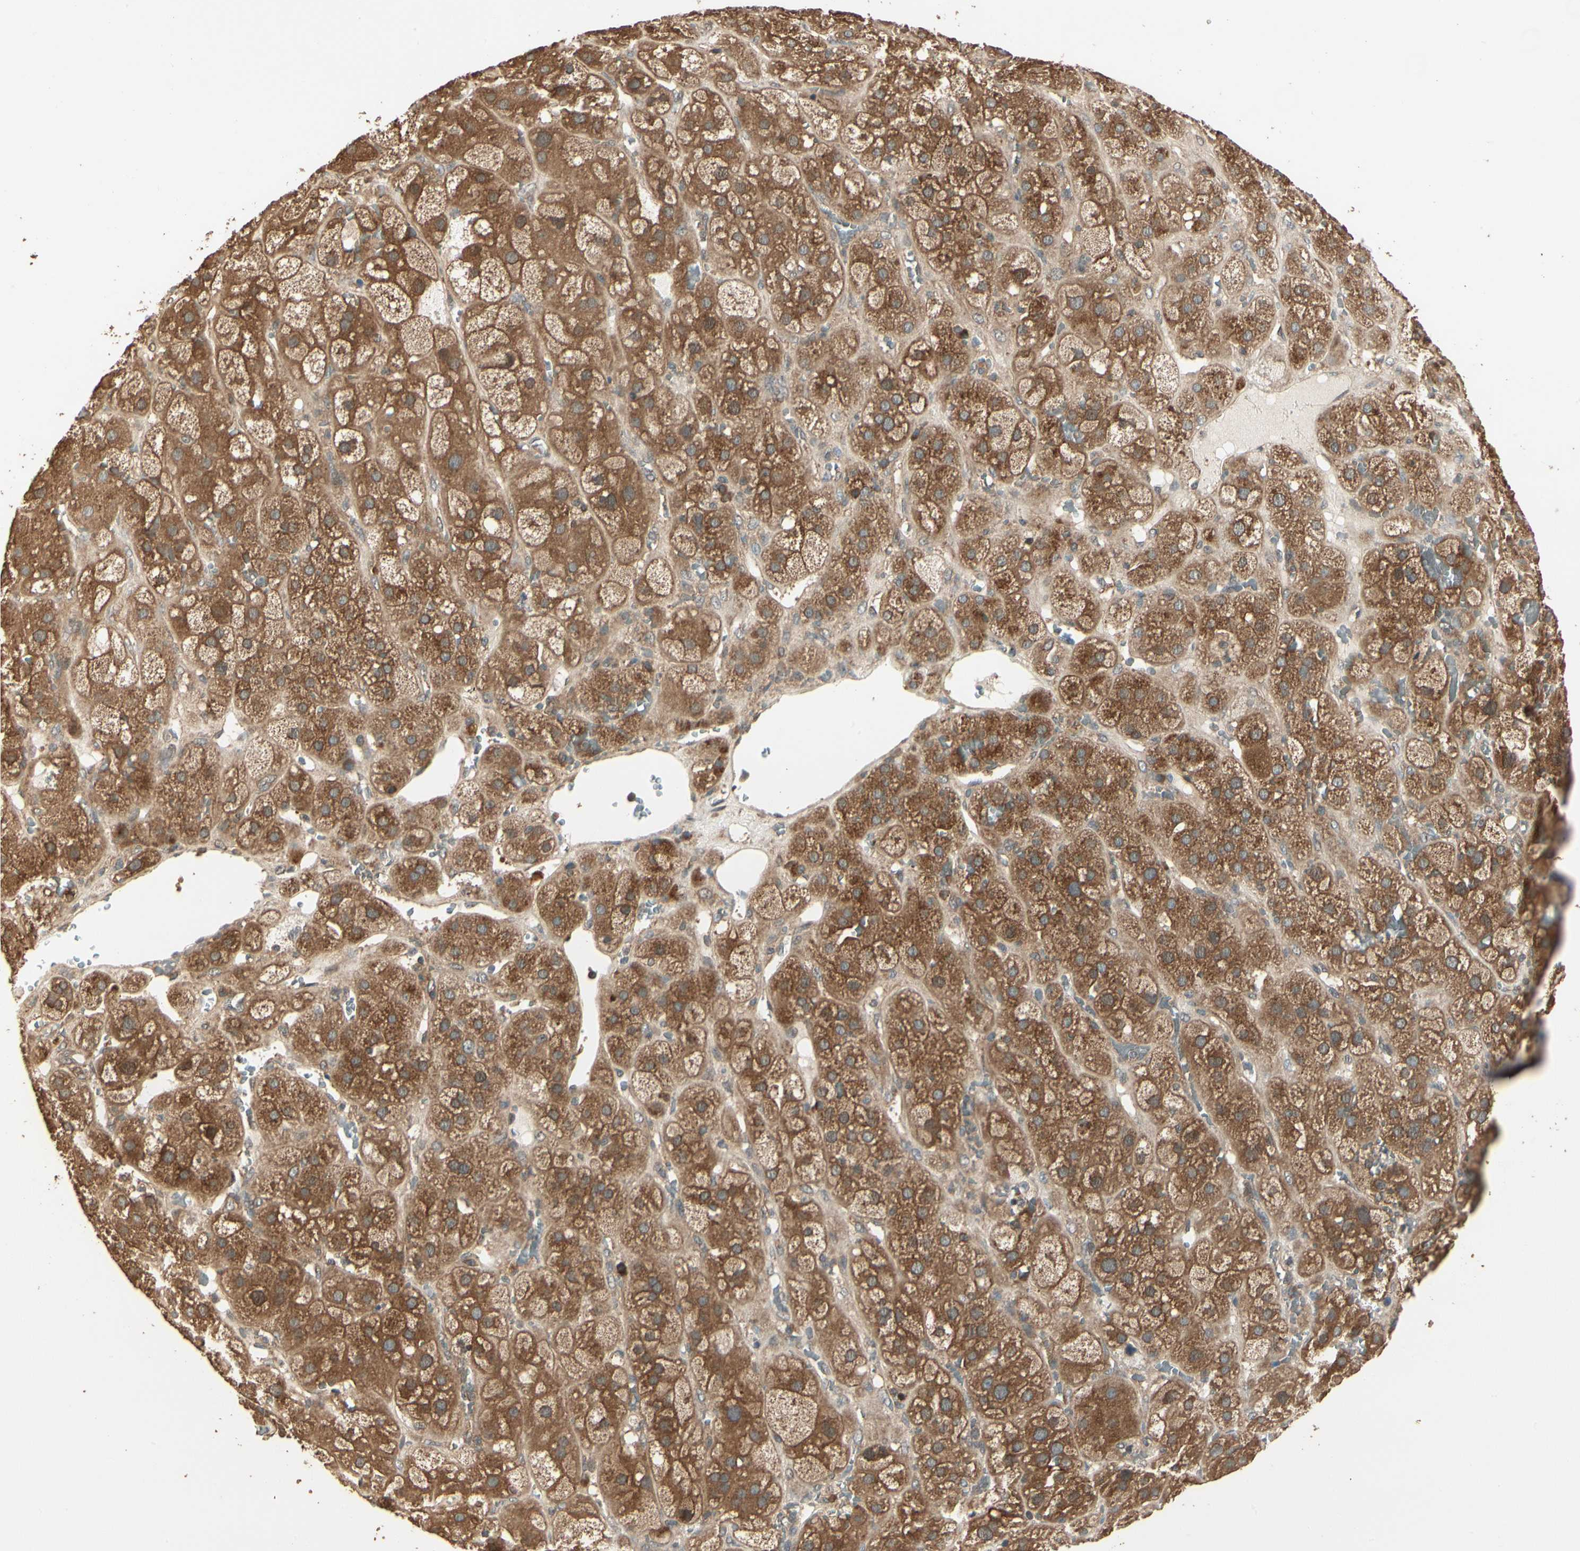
{"staining": {"intensity": "strong", "quantity": ">75%", "location": "cytoplasmic/membranous"}, "tissue": "adrenal gland", "cell_type": "Glandular cells", "image_type": "normal", "snomed": [{"axis": "morphology", "description": "Normal tissue, NOS"}, {"axis": "topography", "description": "Adrenal gland"}], "caption": "Strong cytoplasmic/membranous expression for a protein is present in about >75% of glandular cells of unremarkable adrenal gland using IHC.", "gene": "CCT7", "patient": {"sex": "female", "age": 47}}